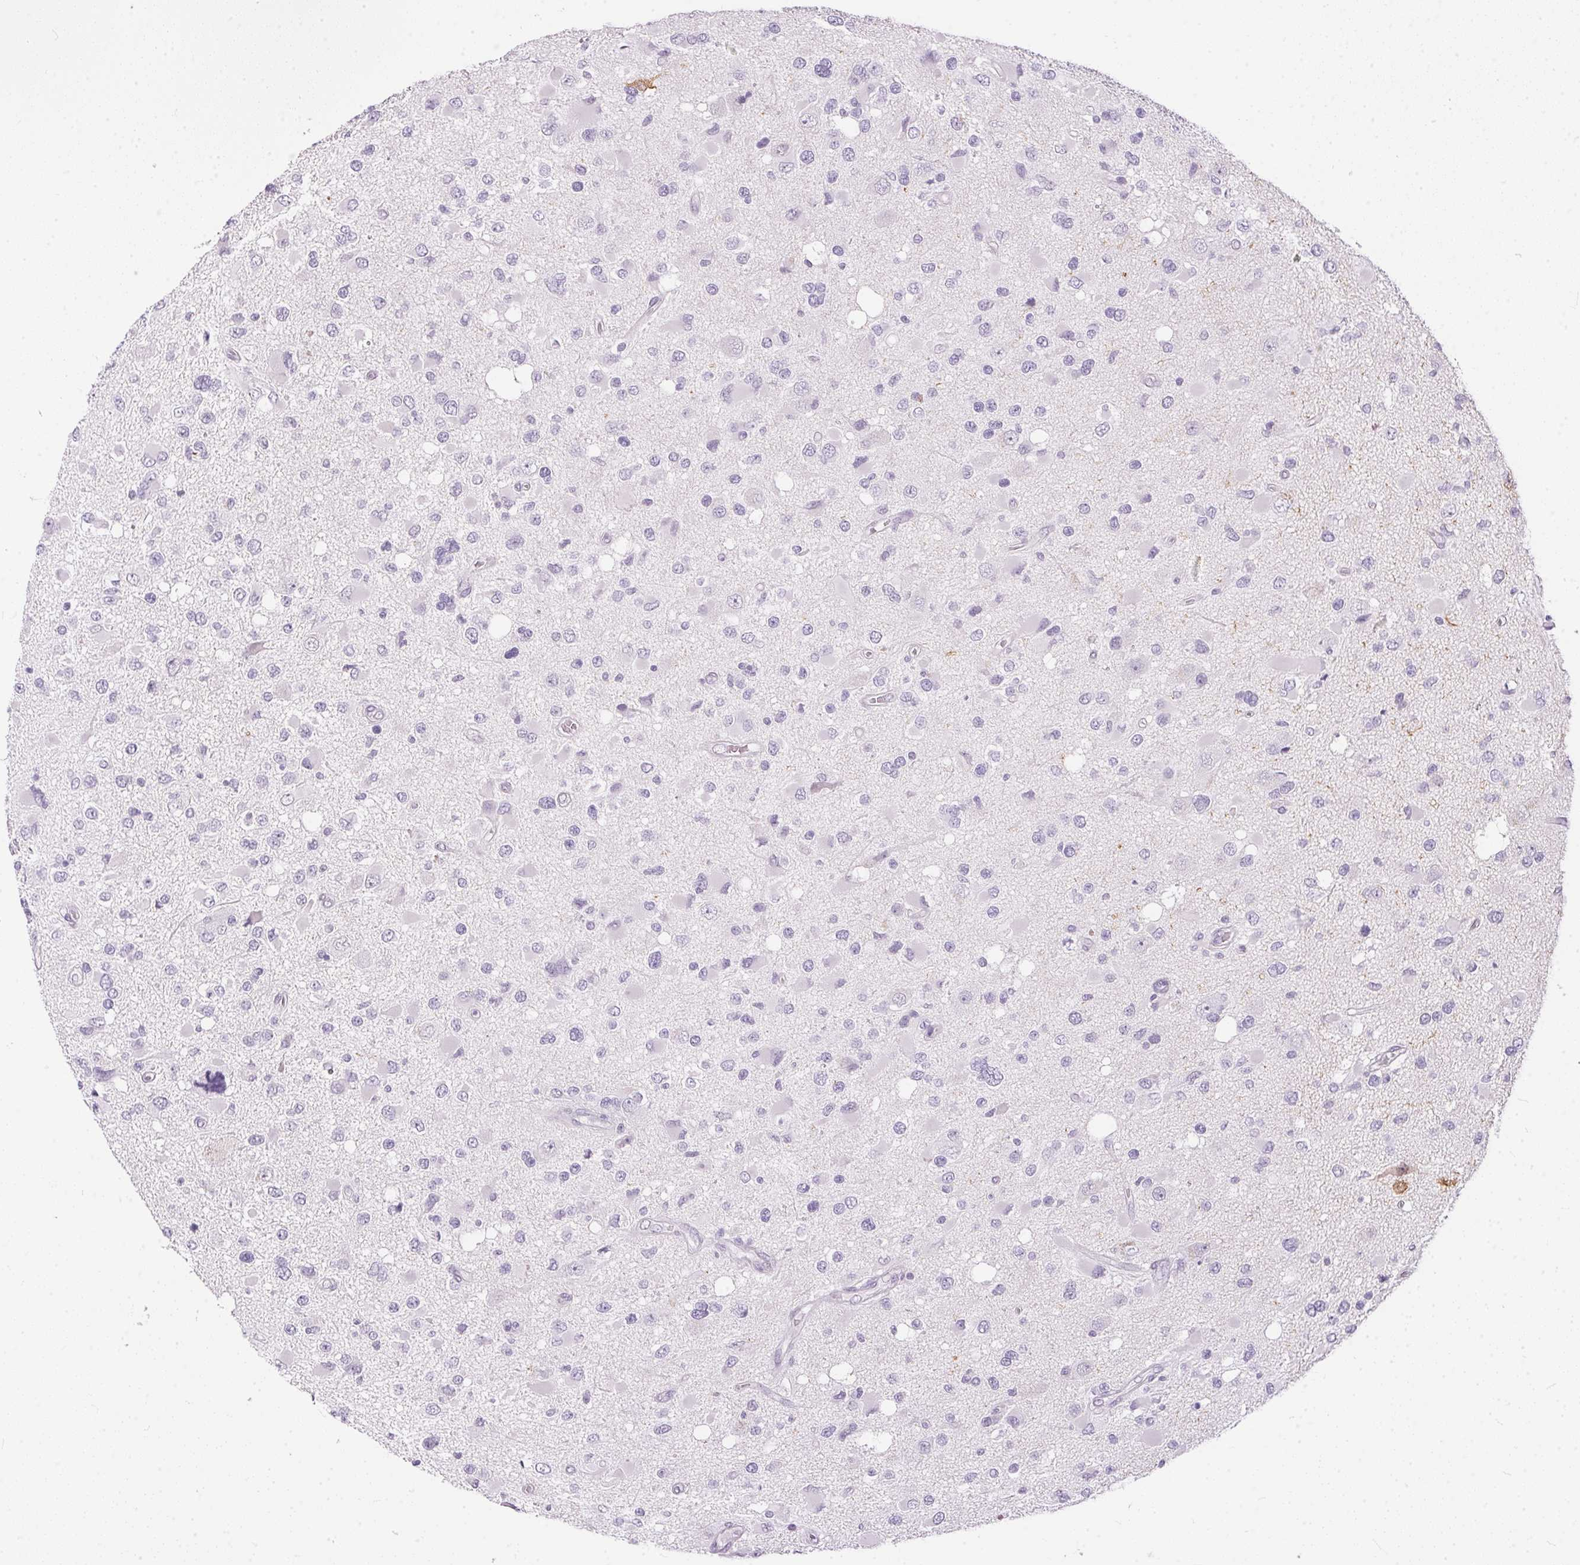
{"staining": {"intensity": "negative", "quantity": "none", "location": "none"}, "tissue": "glioma", "cell_type": "Tumor cells", "image_type": "cancer", "snomed": [{"axis": "morphology", "description": "Glioma, malignant, High grade"}, {"axis": "topography", "description": "Brain"}], "caption": "An immunohistochemistry (IHC) histopathology image of malignant glioma (high-grade) is shown. There is no staining in tumor cells of malignant glioma (high-grade).", "gene": "GBP6", "patient": {"sex": "male", "age": 53}}